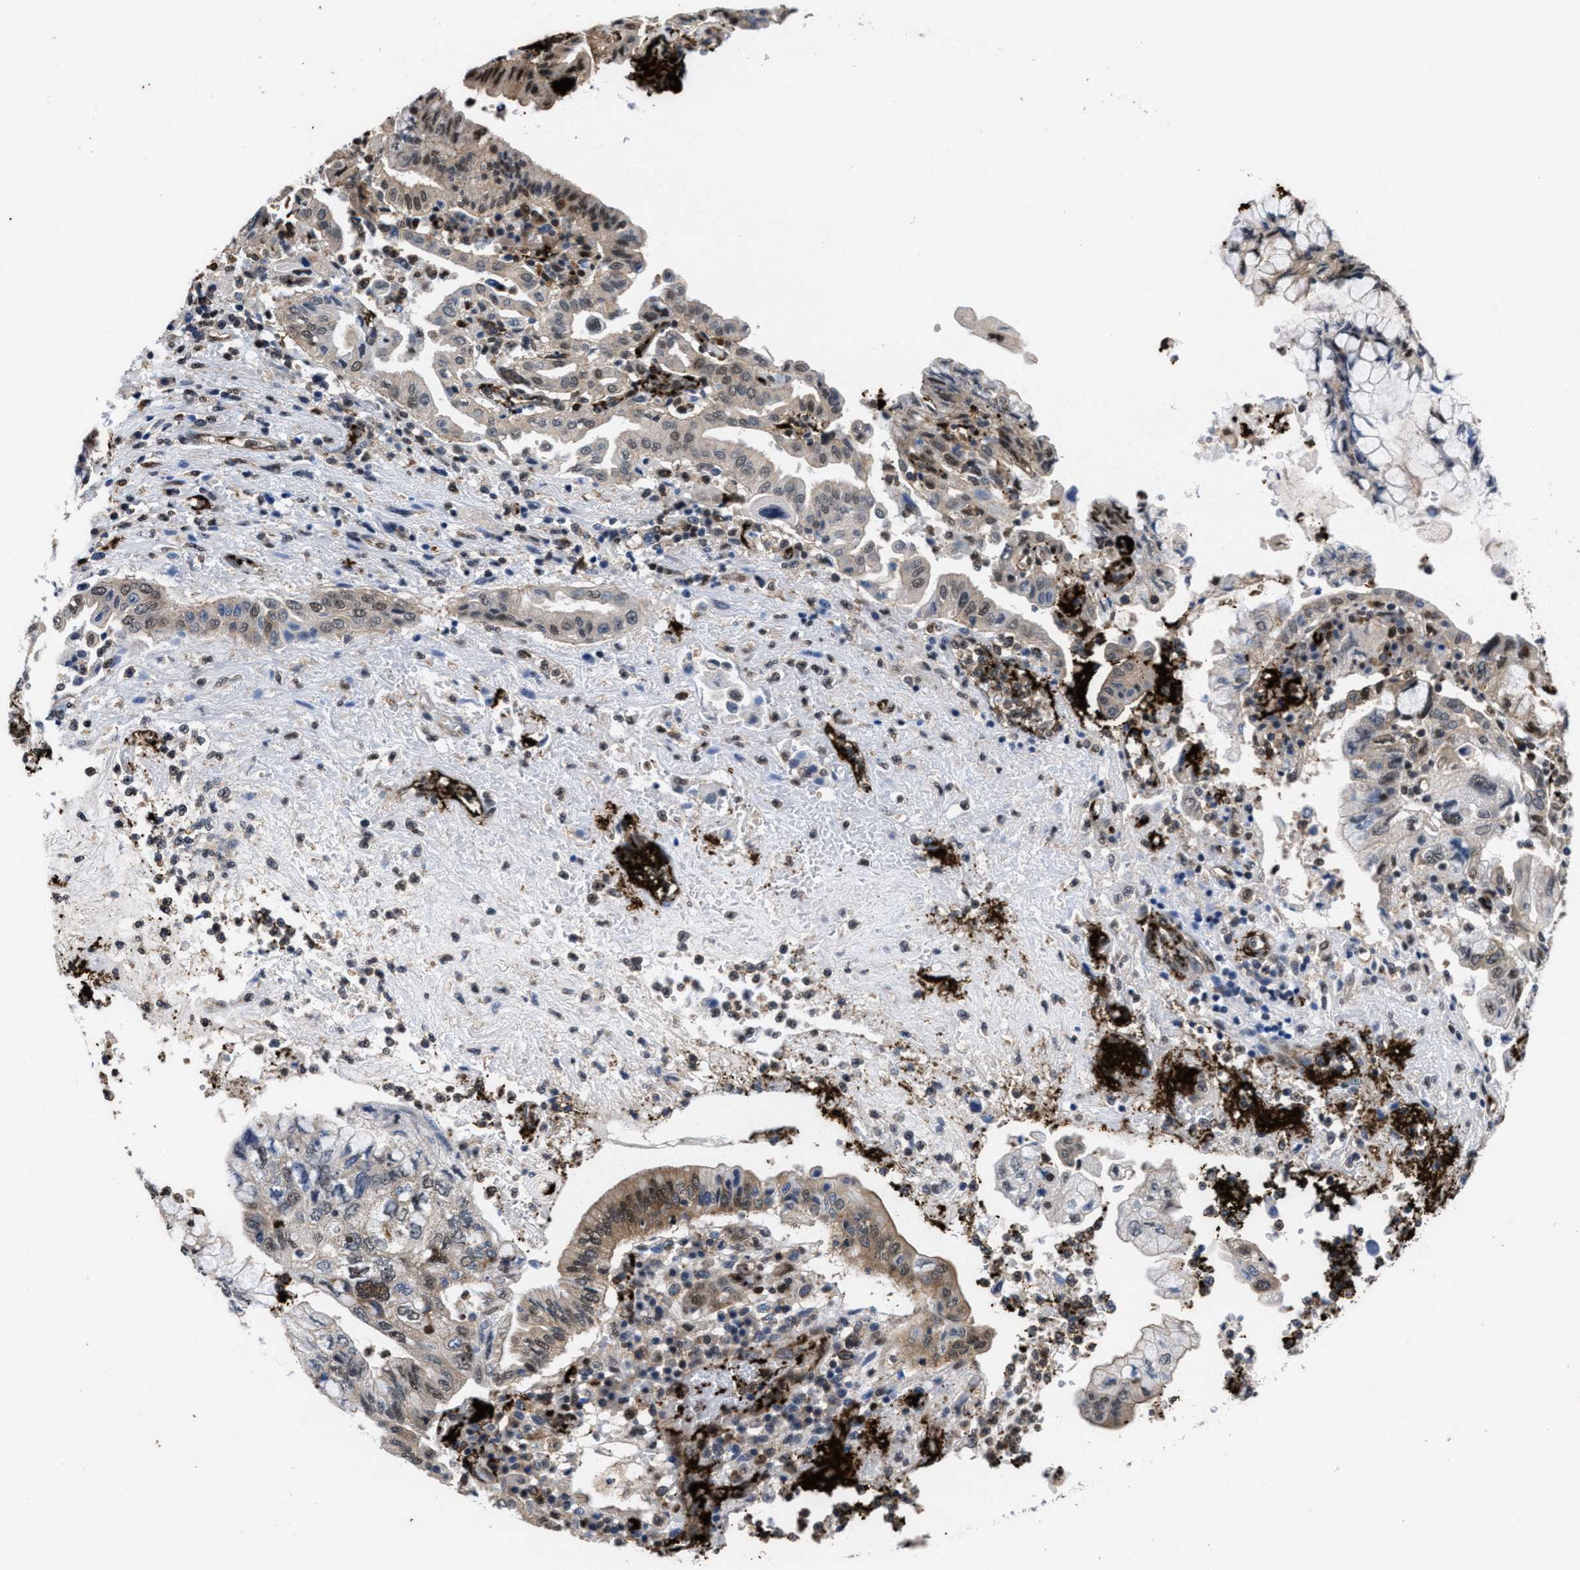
{"staining": {"intensity": "weak", "quantity": "<25%", "location": "cytoplasmic/membranous,nuclear"}, "tissue": "pancreatic cancer", "cell_type": "Tumor cells", "image_type": "cancer", "snomed": [{"axis": "morphology", "description": "Adenocarcinoma, NOS"}, {"axis": "topography", "description": "Pancreas"}], "caption": "High magnification brightfield microscopy of pancreatic cancer stained with DAB (3,3'-diaminobenzidine) (brown) and counterstained with hematoxylin (blue): tumor cells show no significant expression.", "gene": "ACLY", "patient": {"sex": "female", "age": 73}}